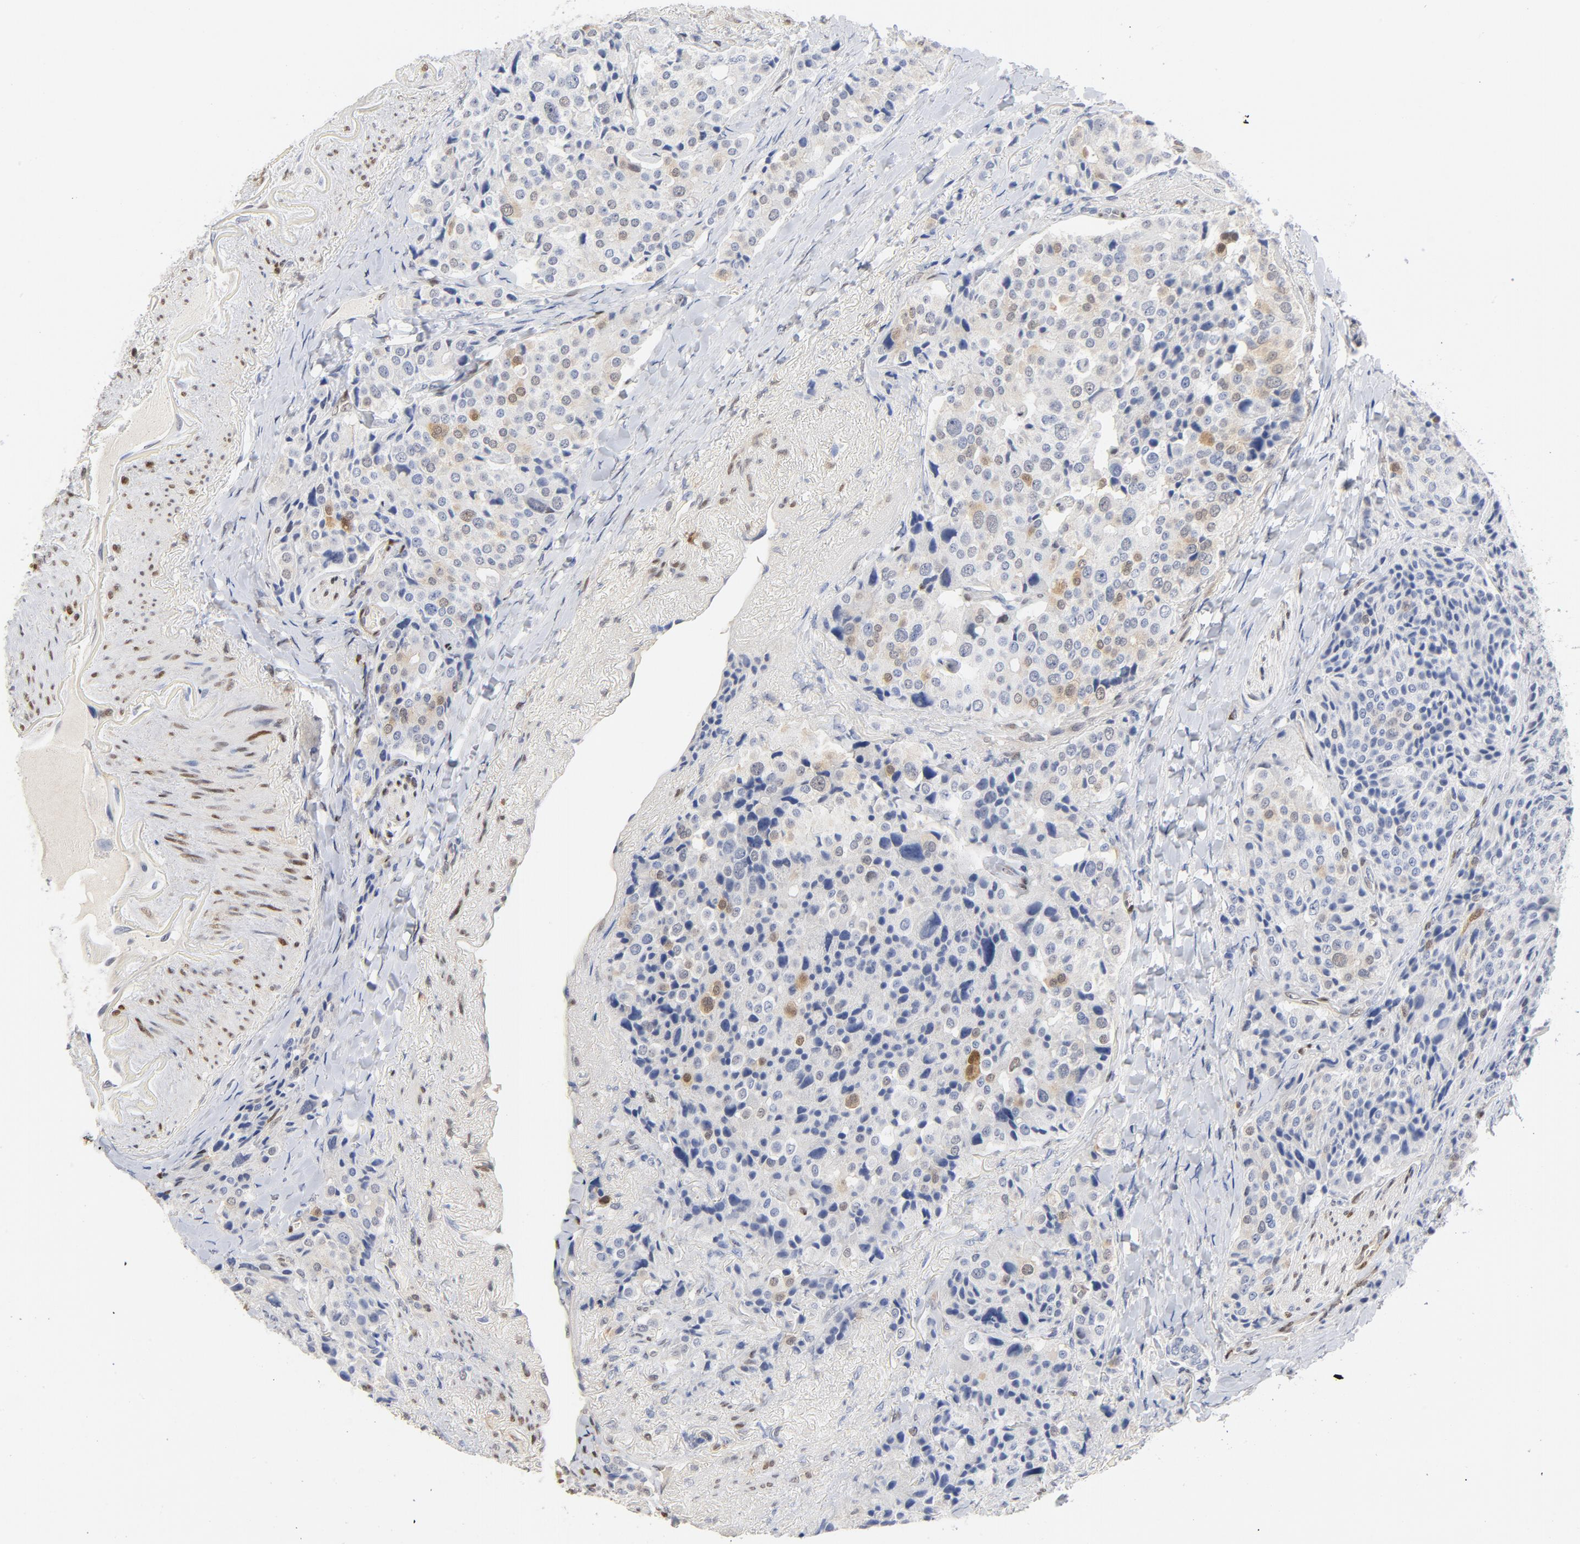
{"staining": {"intensity": "moderate", "quantity": "<25%", "location": "cytoplasmic/membranous,nuclear"}, "tissue": "carcinoid", "cell_type": "Tumor cells", "image_type": "cancer", "snomed": [{"axis": "morphology", "description": "Carcinoid, malignant, NOS"}, {"axis": "topography", "description": "Colon"}], "caption": "Moderate cytoplasmic/membranous and nuclear staining for a protein is appreciated in about <25% of tumor cells of carcinoid (malignant) using IHC.", "gene": "CDKN1B", "patient": {"sex": "female", "age": 61}}